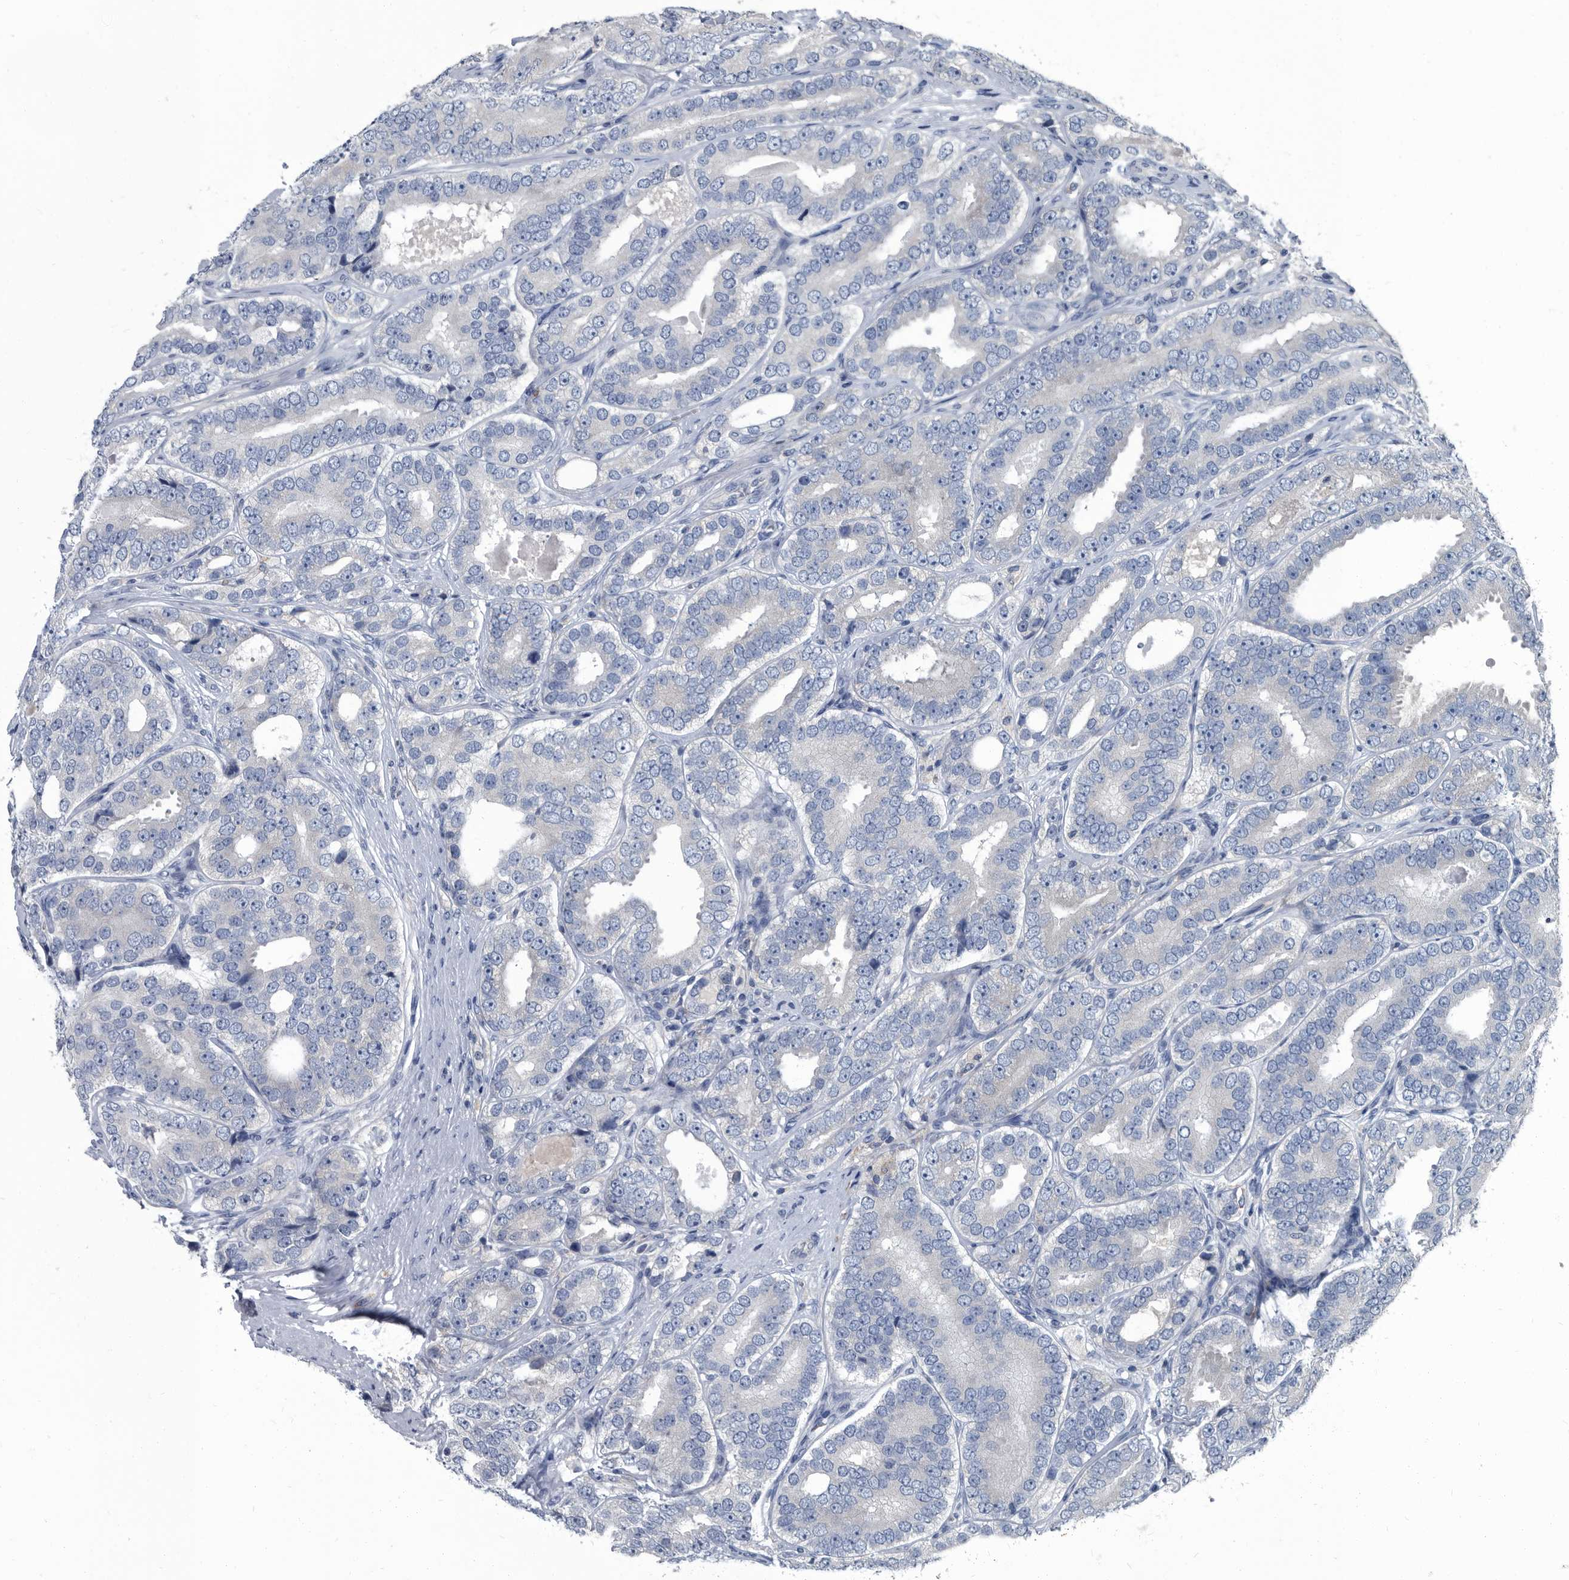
{"staining": {"intensity": "negative", "quantity": "none", "location": "none"}, "tissue": "prostate cancer", "cell_type": "Tumor cells", "image_type": "cancer", "snomed": [{"axis": "morphology", "description": "Adenocarcinoma, High grade"}, {"axis": "topography", "description": "Prostate"}], "caption": "Immunohistochemistry histopathology image of neoplastic tissue: prostate cancer stained with DAB (3,3'-diaminobenzidine) shows no significant protein positivity in tumor cells. (Brightfield microscopy of DAB (3,3'-diaminobenzidine) IHC at high magnification).", "gene": "CDV3", "patient": {"sex": "male", "age": 56}}